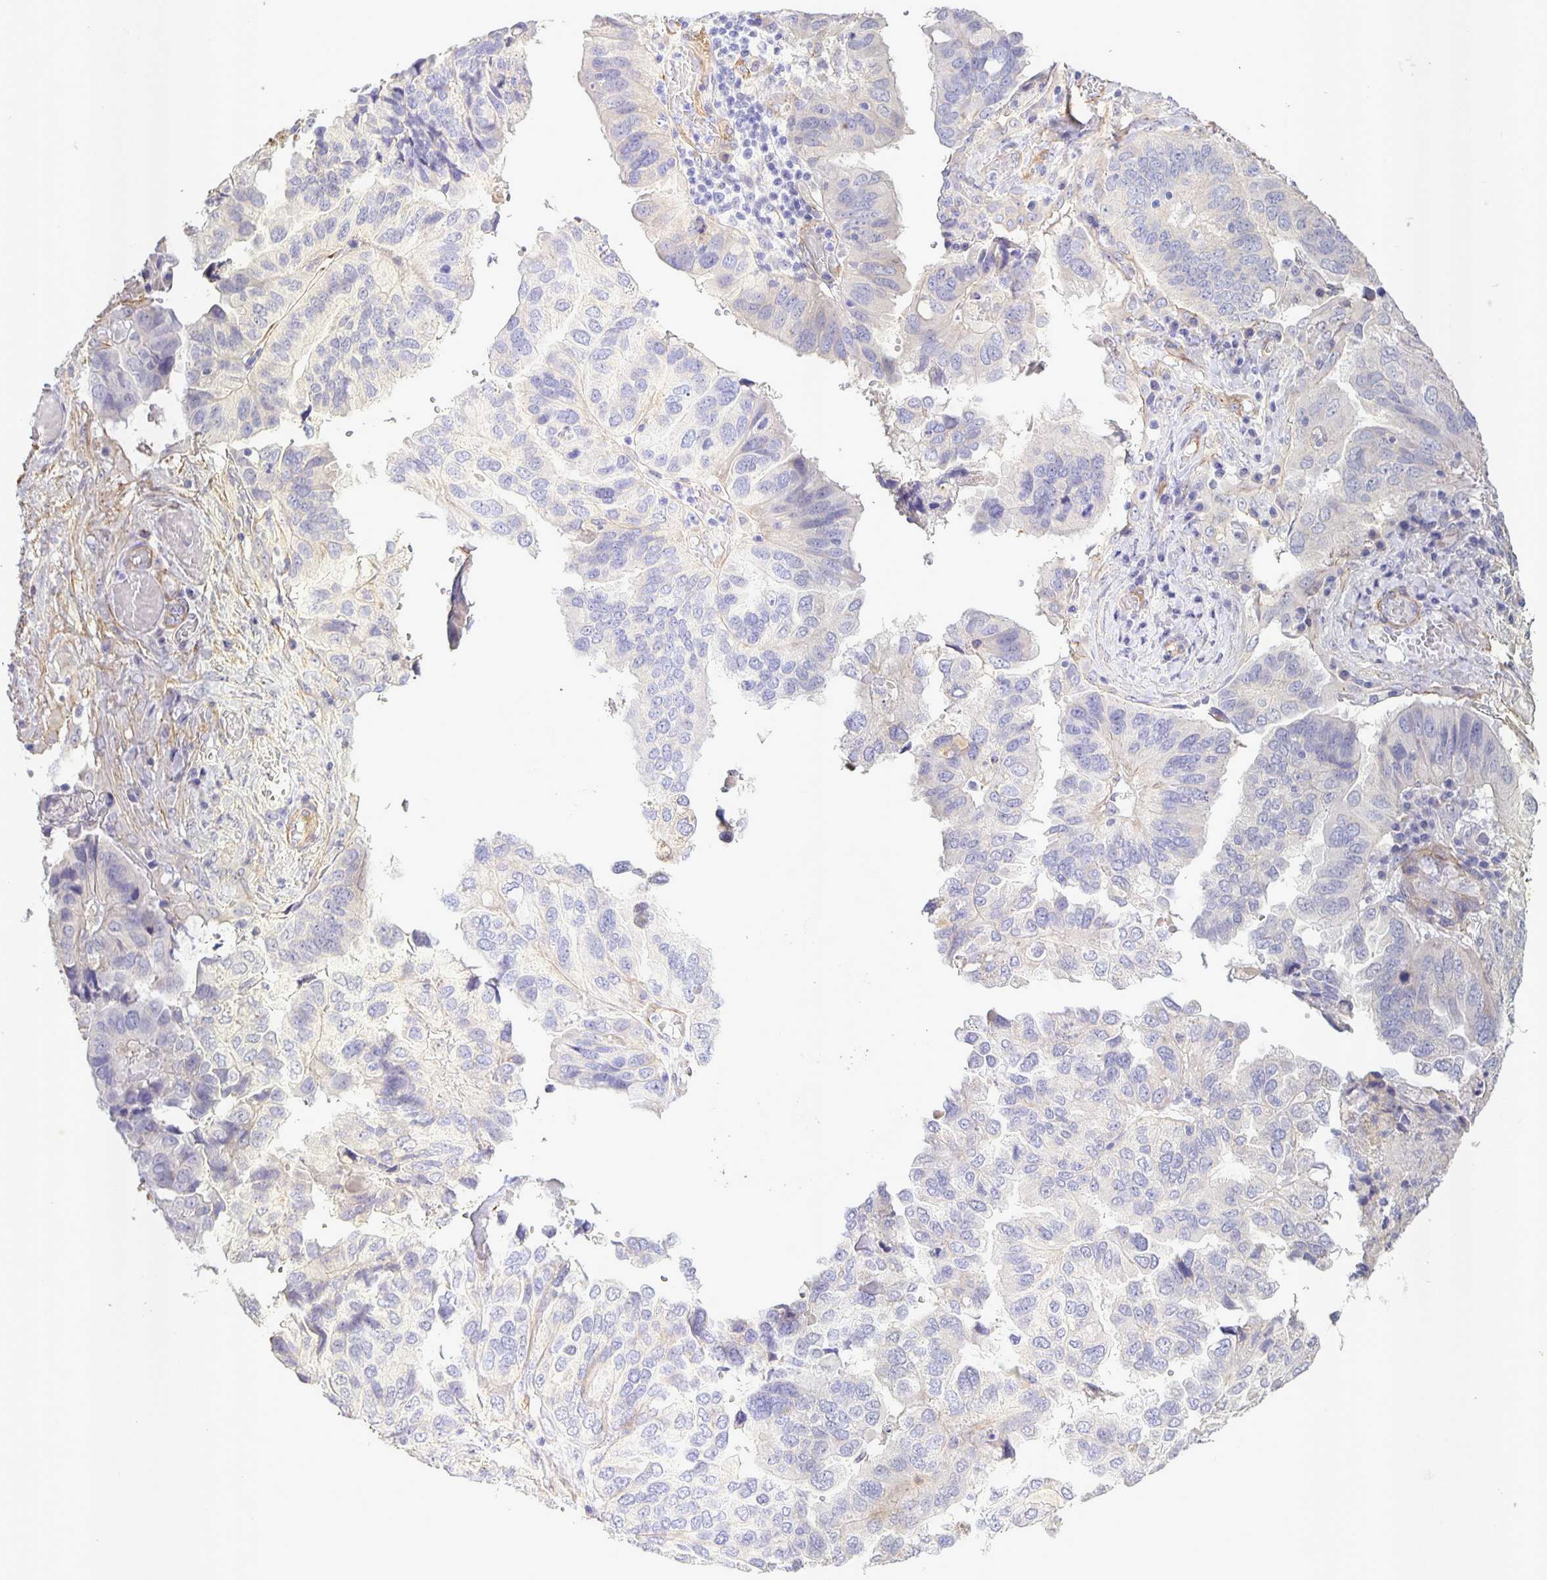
{"staining": {"intensity": "negative", "quantity": "none", "location": "none"}, "tissue": "ovarian cancer", "cell_type": "Tumor cells", "image_type": "cancer", "snomed": [{"axis": "morphology", "description": "Cystadenocarcinoma, serous, NOS"}, {"axis": "topography", "description": "Ovary"}], "caption": "A high-resolution image shows immunohistochemistry (IHC) staining of serous cystadenocarcinoma (ovarian), which reveals no significant staining in tumor cells.", "gene": "SRCIN1", "patient": {"sex": "female", "age": 79}}